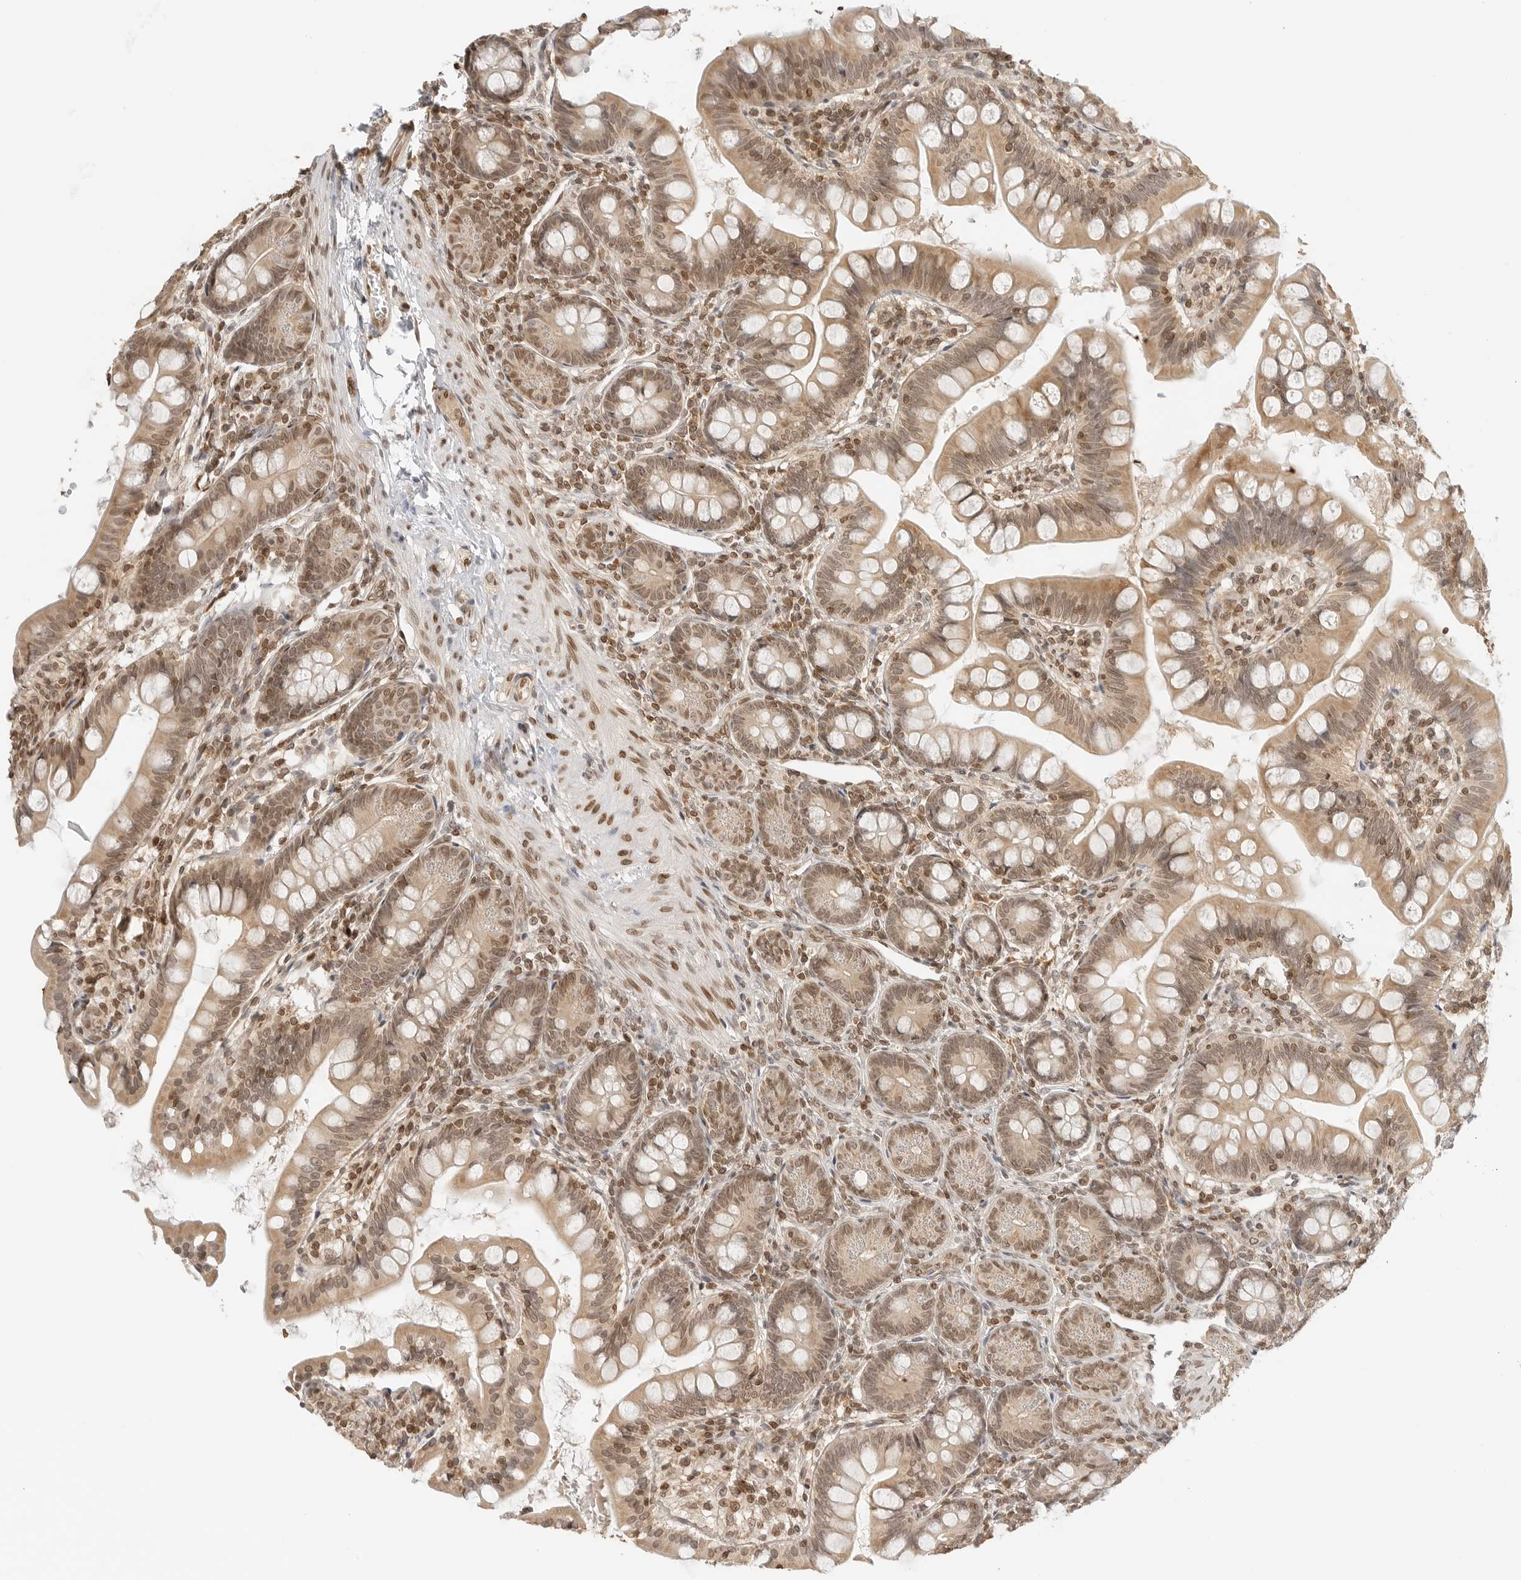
{"staining": {"intensity": "moderate", "quantity": ">75%", "location": "cytoplasmic/membranous,nuclear"}, "tissue": "small intestine", "cell_type": "Glandular cells", "image_type": "normal", "snomed": [{"axis": "morphology", "description": "Normal tissue, NOS"}, {"axis": "topography", "description": "Small intestine"}], "caption": "A brown stain highlights moderate cytoplasmic/membranous,nuclear expression of a protein in glandular cells of normal human small intestine.", "gene": "POLH", "patient": {"sex": "male", "age": 7}}